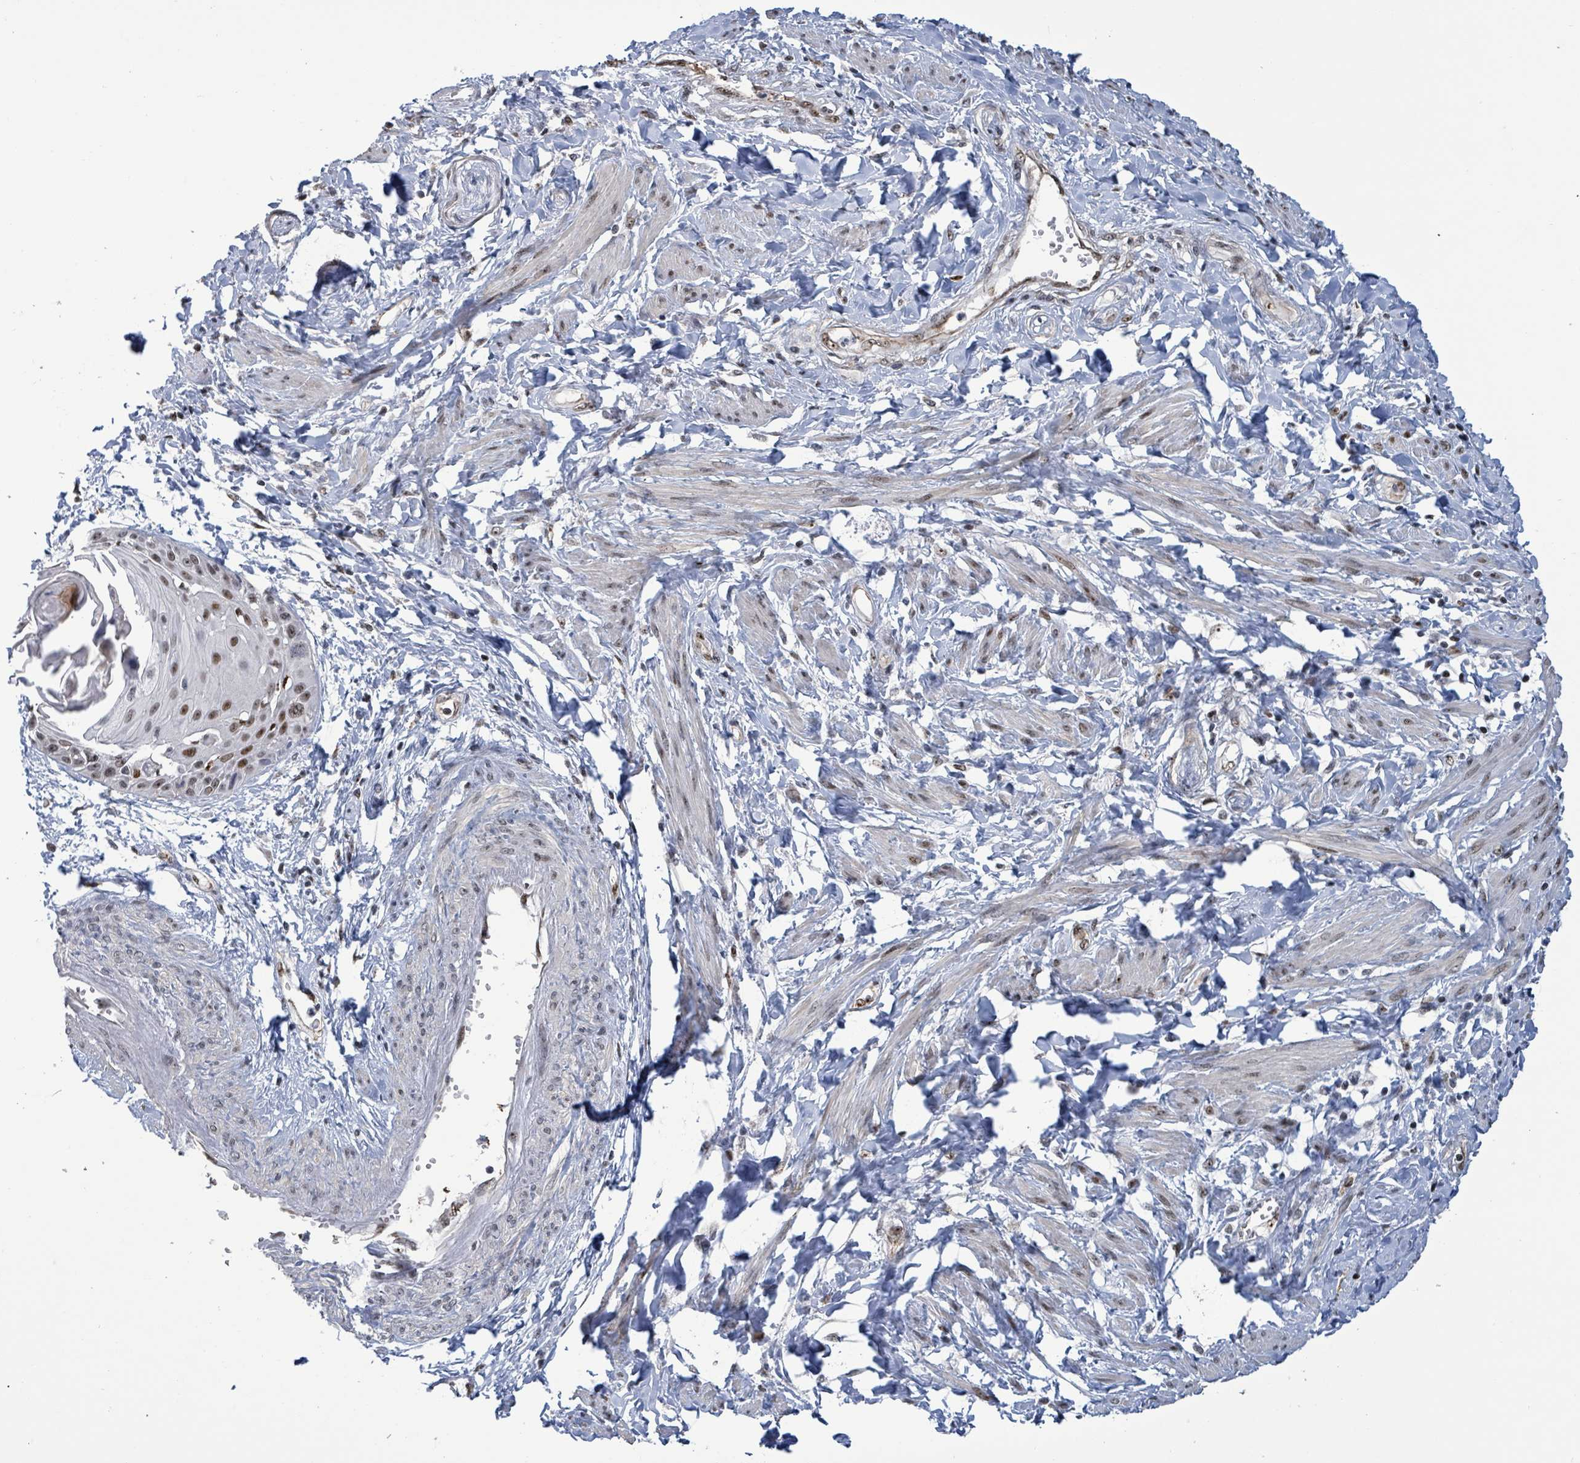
{"staining": {"intensity": "moderate", "quantity": ">75%", "location": "nuclear"}, "tissue": "cervical cancer", "cell_type": "Tumor cells", "image_type": "cancer", "snomed": [{"axis": "morphology", "description": "Squamous cell carcinoma, NOS"}, {"axis": "topography", "description": "Cervix"}], "caption": "An immunohistochemistry (IHC) image of neoplastic tissue is shown. Protein staining in brown shows moderate nuclear positivity in squamous cell carcinoma (cervical) within tumor cells.", "gene": "RRN3", "patient": {"sex": "female", "age": 57}}